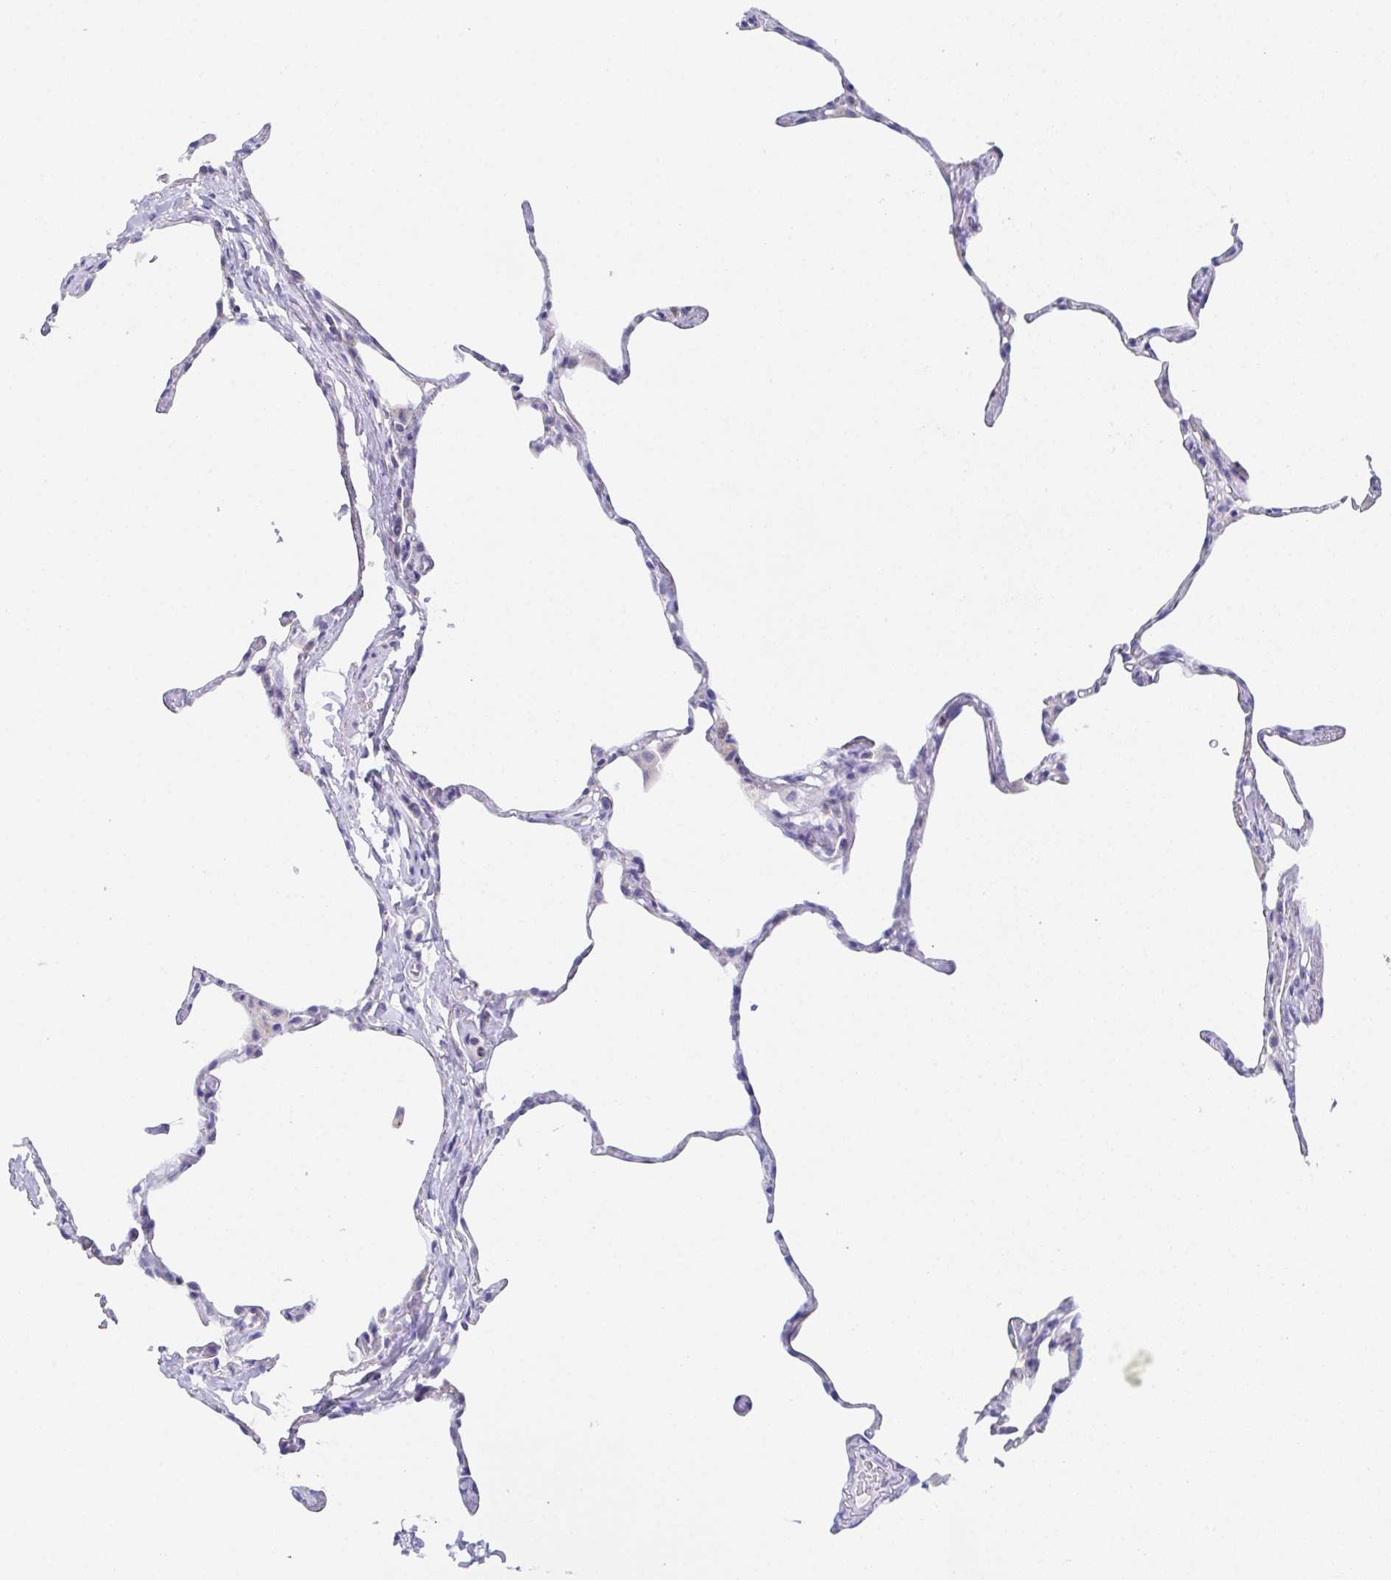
{"staining": {"intensity": "negative", "quantity": "none", "location": "none"}, "tissue": "lung", "cell_type": "Alveolar cells", "image_type": "normal", "snomed": [{"axis": "morphology", "description": "Normal tissue, NOS"}, {"axis": "topography", "description": "Lung"}], "caption": "This histopathology image is of benign lung stained with immunohistochemistry to label a protein in brown with the nuclei are counter-stained blue. There is no positivity in alveolar cells. (Stains: DAB immunohistochemistry with hematoxylin counter stain, Microscopy: brightfield microscopy at high magnification).", "gene": "SSC4D", "patient": {"sex": "male", "age": 65}}